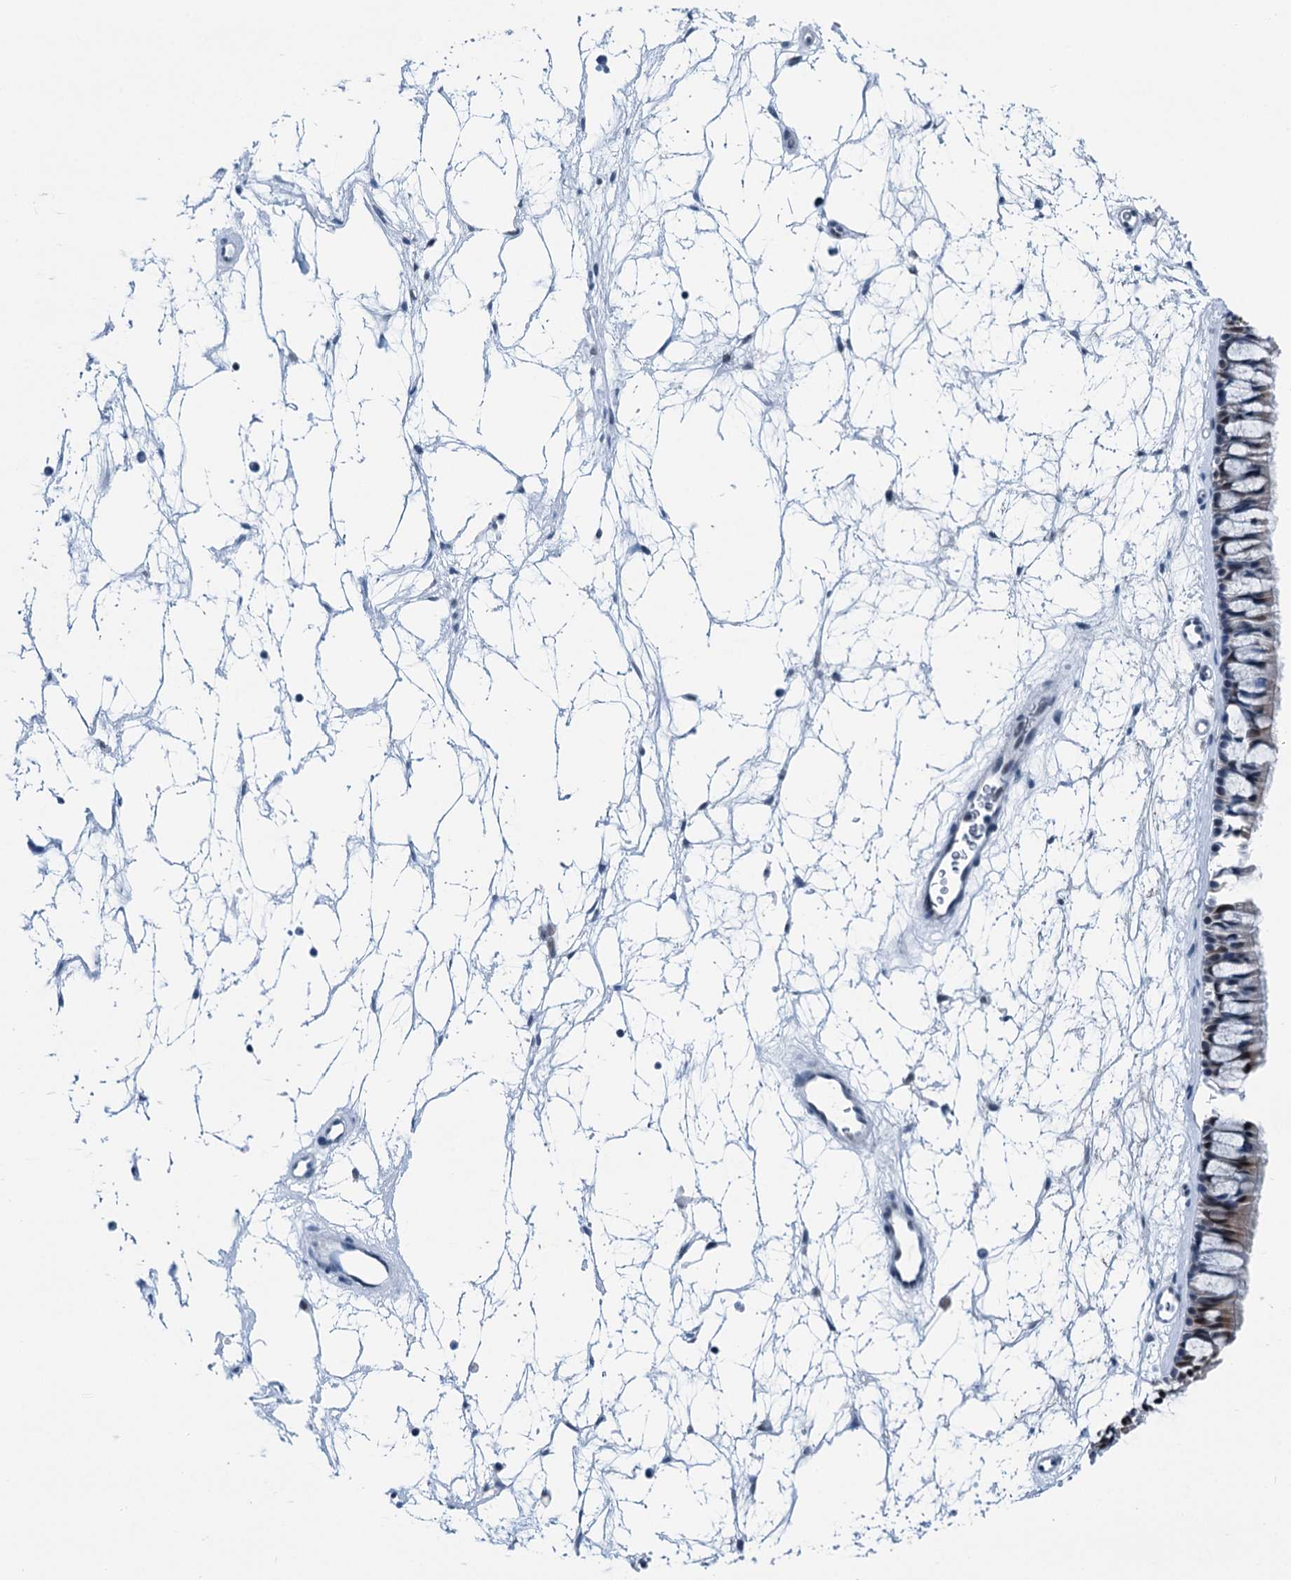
{"staining": {"intensity": "moderate", "quantity": "<25%", "location": "nuclear"}, "tissue": "nasopharynx", "cell_type": "Respiratory epithelial cells", "image_type": "normal", "snomed": [{"axis": "morphology", "description": "Normal tissue, NOS"}, {"axis": "topography", "description": "Nasopharynx"}], "caption": "Protein staining by IHC demonstrates moderate nuclear staining in approximately <25% of respiratory epithelial cells in unremarkable nasopharynx.", "gene": "TRPT1", "patient": {"sex": "male", "age": 64}}